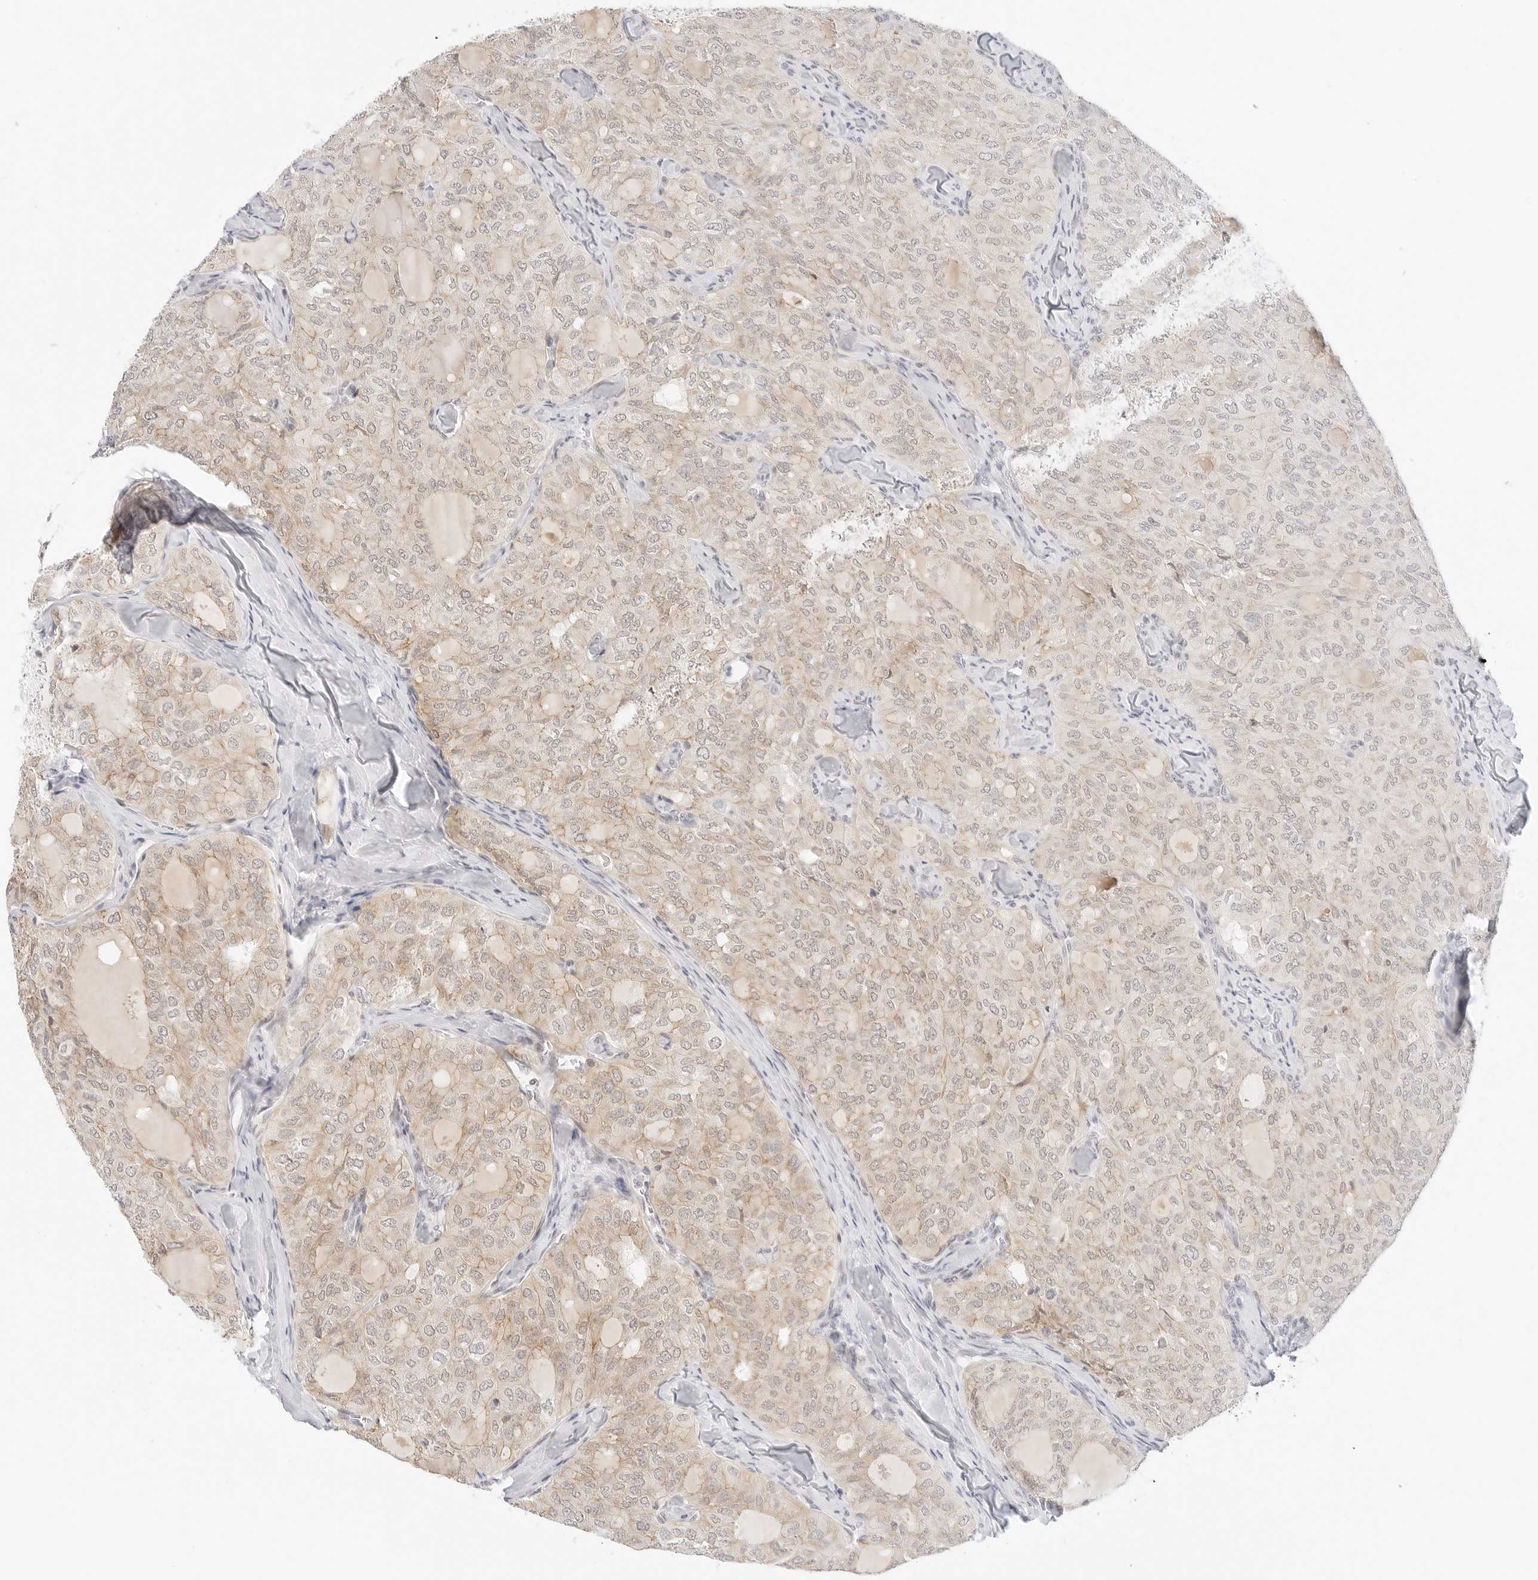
{"staining": {"intensity": "weak", "quantity": ">75%", "location": "cytoplasmic/membranous,nuclear"}, "tissue": "thyroid cancer", "cell_type": "Tumor cells", "image_type": "cancer", "snomed": [{"axis": "morphology", "description": "Follicular adenoma carcinoma, NOS"}, {"axis": "topography", "description": "Thyroid gland"}], "caption": "Immunohistochemical staining of thyroid cancer exhibits weak cytoplasmic/membranous and nuclear protein expression in about >75% of tumor cells.", "gene": "XKR4", "patient": {"sex": "male", "age": 75}}